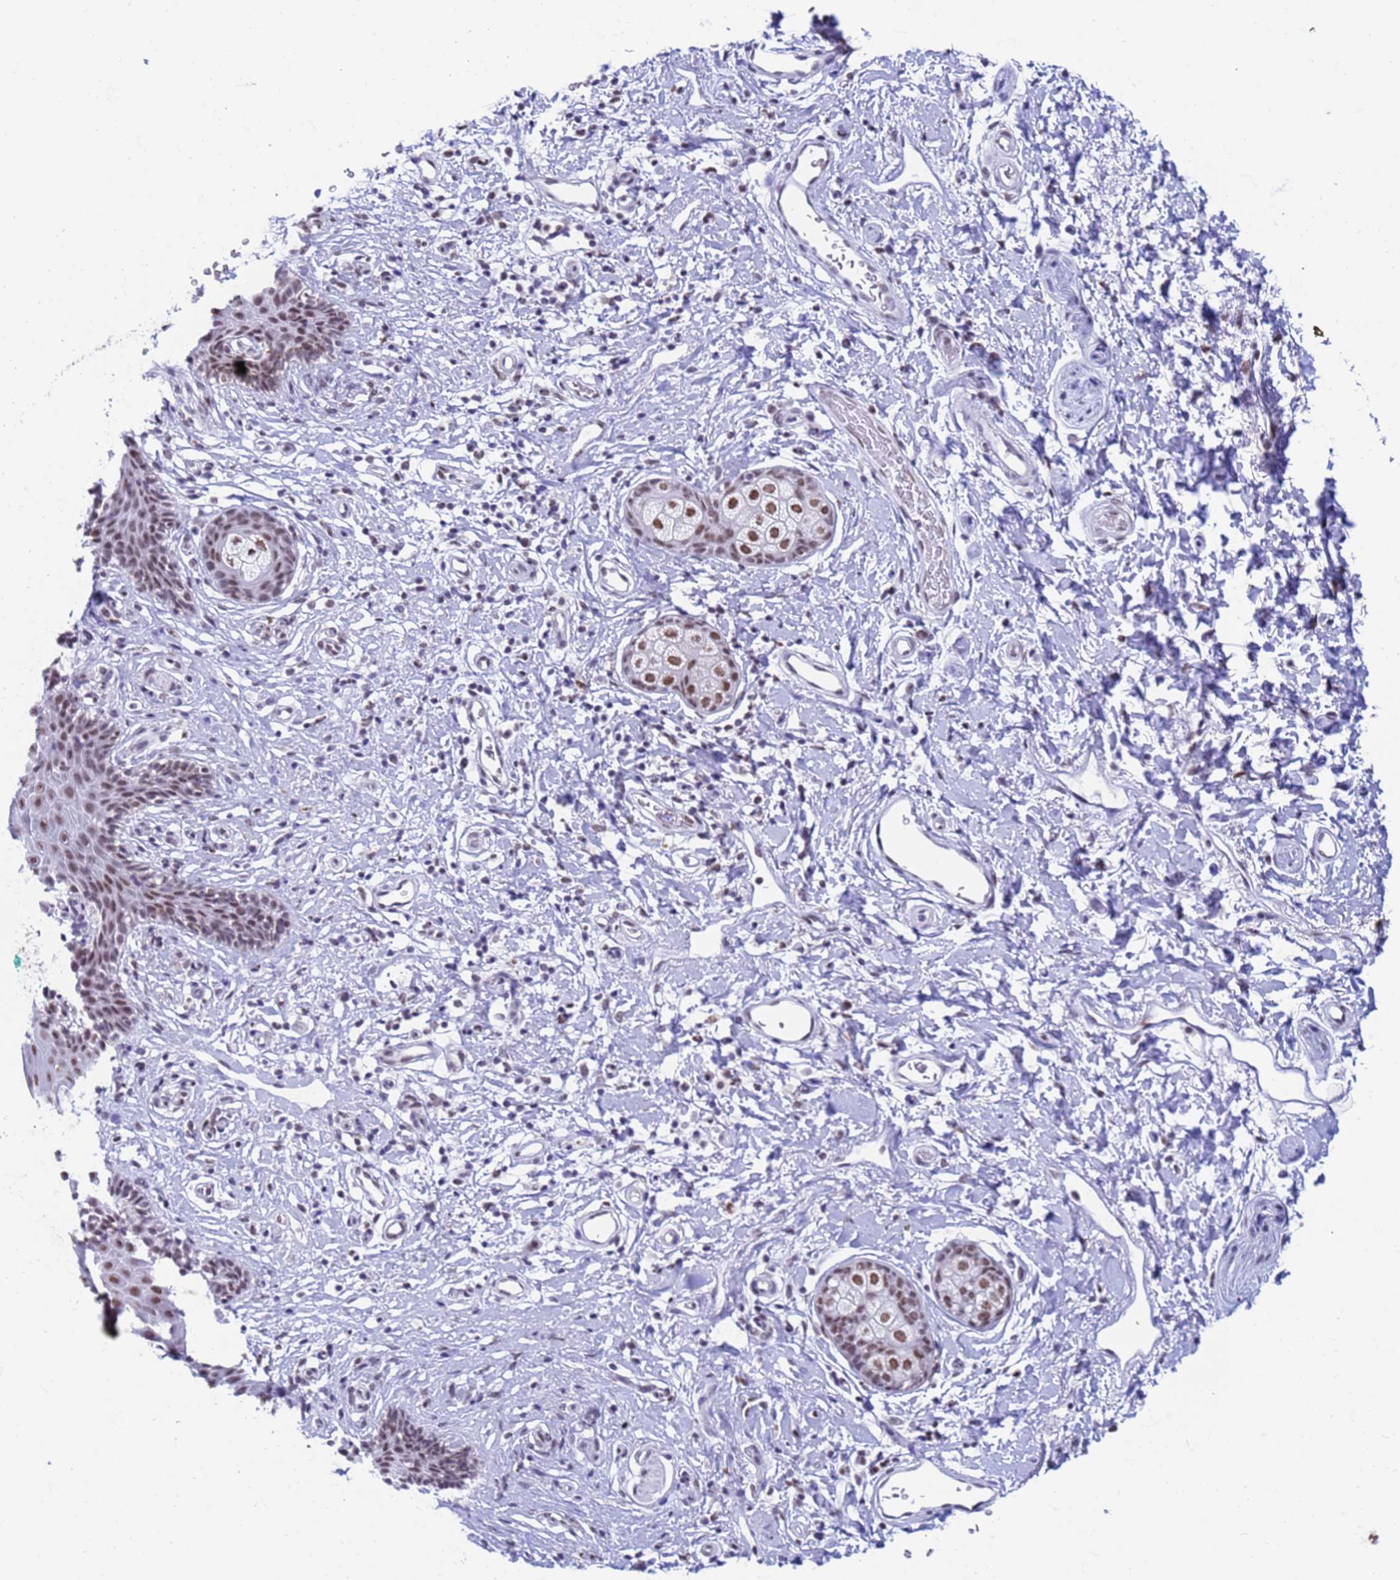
{"staining": {"intensity": "moderate", "quantity": ">75%", "location": "nuclear"}, "tissue": "skin", "cell_type": "Epidermal cells", "image_type": "normal", "snomed": [{"axis": "morphology", "description": "Normal tissue, NOS"}, {"axis": "topography", "description": "Vulva"}], "caption": "Skin stained with DAB (3,3'-diaminobenzidine) IHC displays medium levels of moderate nuclear staining in about >75% of epidermal cells.", "gene": "FAM170B", "patient": {"sex": "female", "age": 66}}